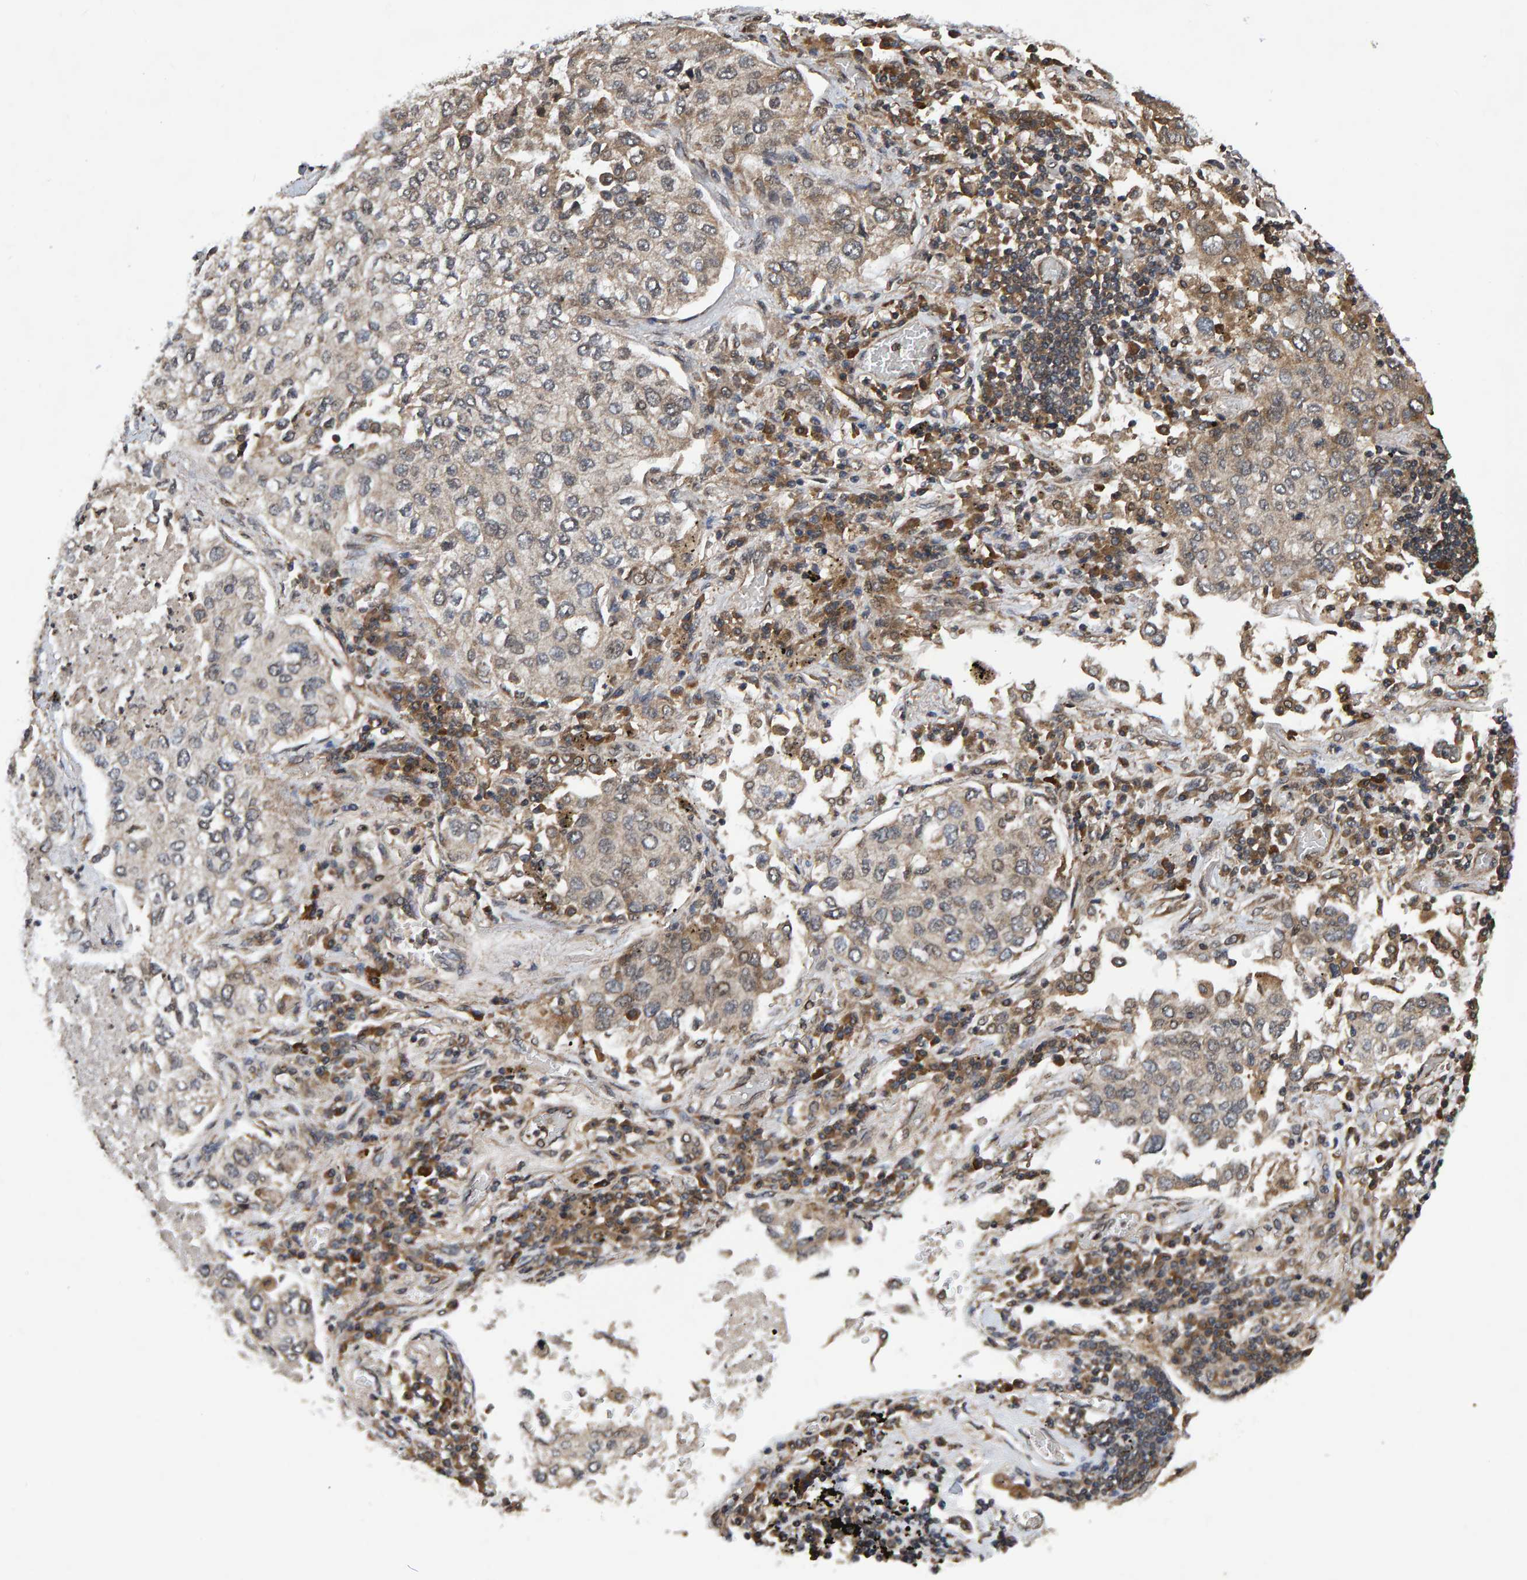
{"staining": {"intensity": "weak", "quantity": "25%-75%", "location": "cytoplasmic/membranous"}, "tissue": "lung cancer", "cell_type": "Tumor cells", "image_type": "cancer", "snomed": [{"axis": "morphology", "description": "Inflammation, NOS"}, {"axis": "morphology", "description": "Adenocarcinoma, NOS"}, {"axis": "topography", "description": "Lung"}], "caption": "Protein expression analysis of human lung adenocarcinoma reveals weak cytoplasmic/membranous expression in approximately 25%-75% of tumor cells. Nuclei are stained in blue.", "gene": "GAB2", "patient": {"sex": "male", "age": 63}}